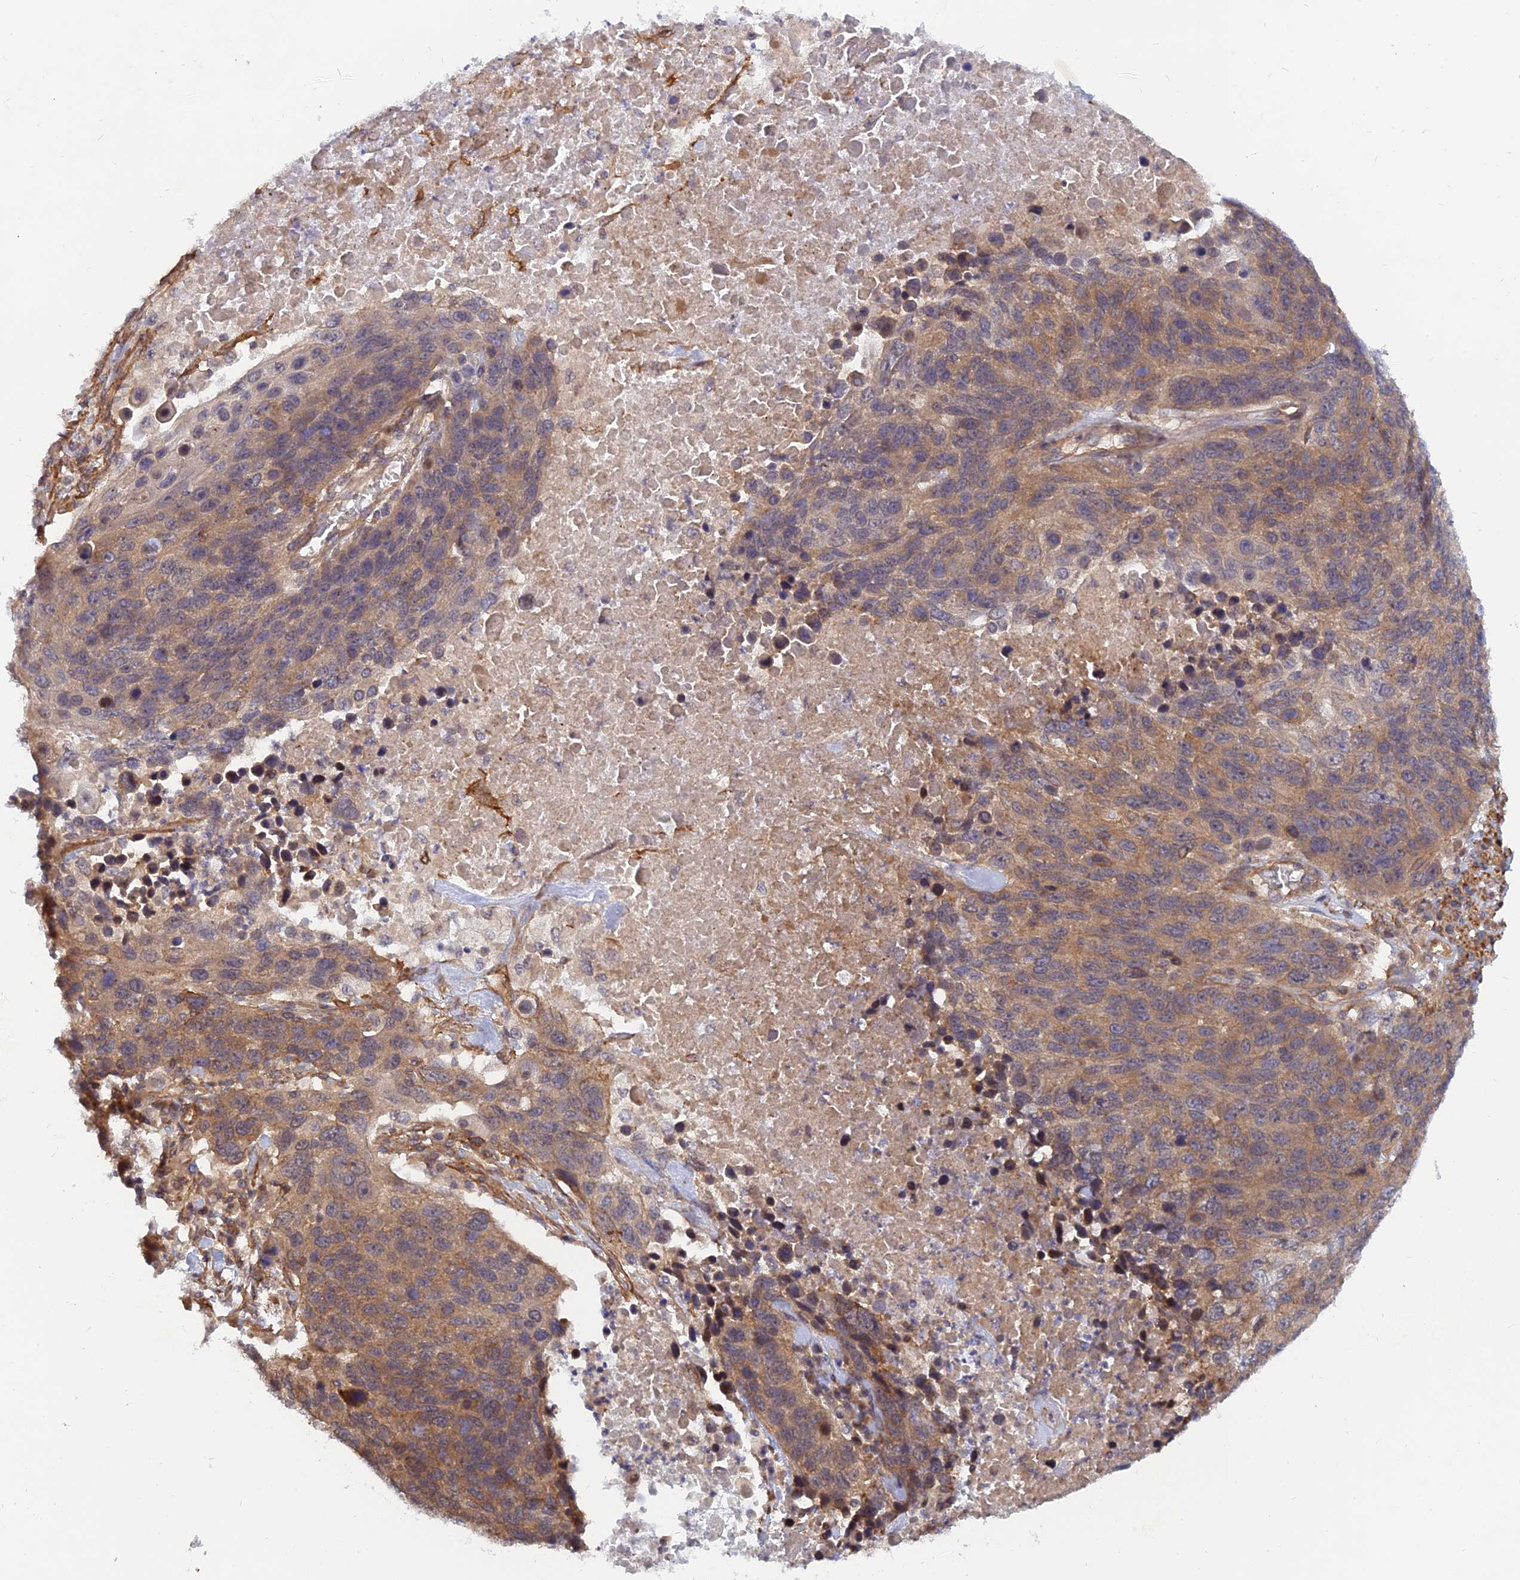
{"staining": {"intensity": "moderate", "quantity": ">75%", "location": "cytoplasmic/membranous"}, "tissue": "lung cancer", "cell_type": "Tumor cells", "image_type": "cancer", "snomed": [{"axis": "morphology", "description": "Normal tissue, NOS"}, {"axis": "morphology", "description": "Squamous cell carcinoma, NOS"}, {"axis": "topography", "description": "Lymph node"}, {"axis": "topography", "description": "Lung"}], "caption": "Immunohistochemical staining of human lung cancer displays moderate cytoplasmic/membranous protein expression in about >75% of tumor cells. The staining was performed using DAB (3,3'-diaminobenzidine), with brown indicating positive protein expression. Nuclei are stained blue with hematoxylin.", "gene": "WDR41", "patient": {"sex": "male", "age": 66}}